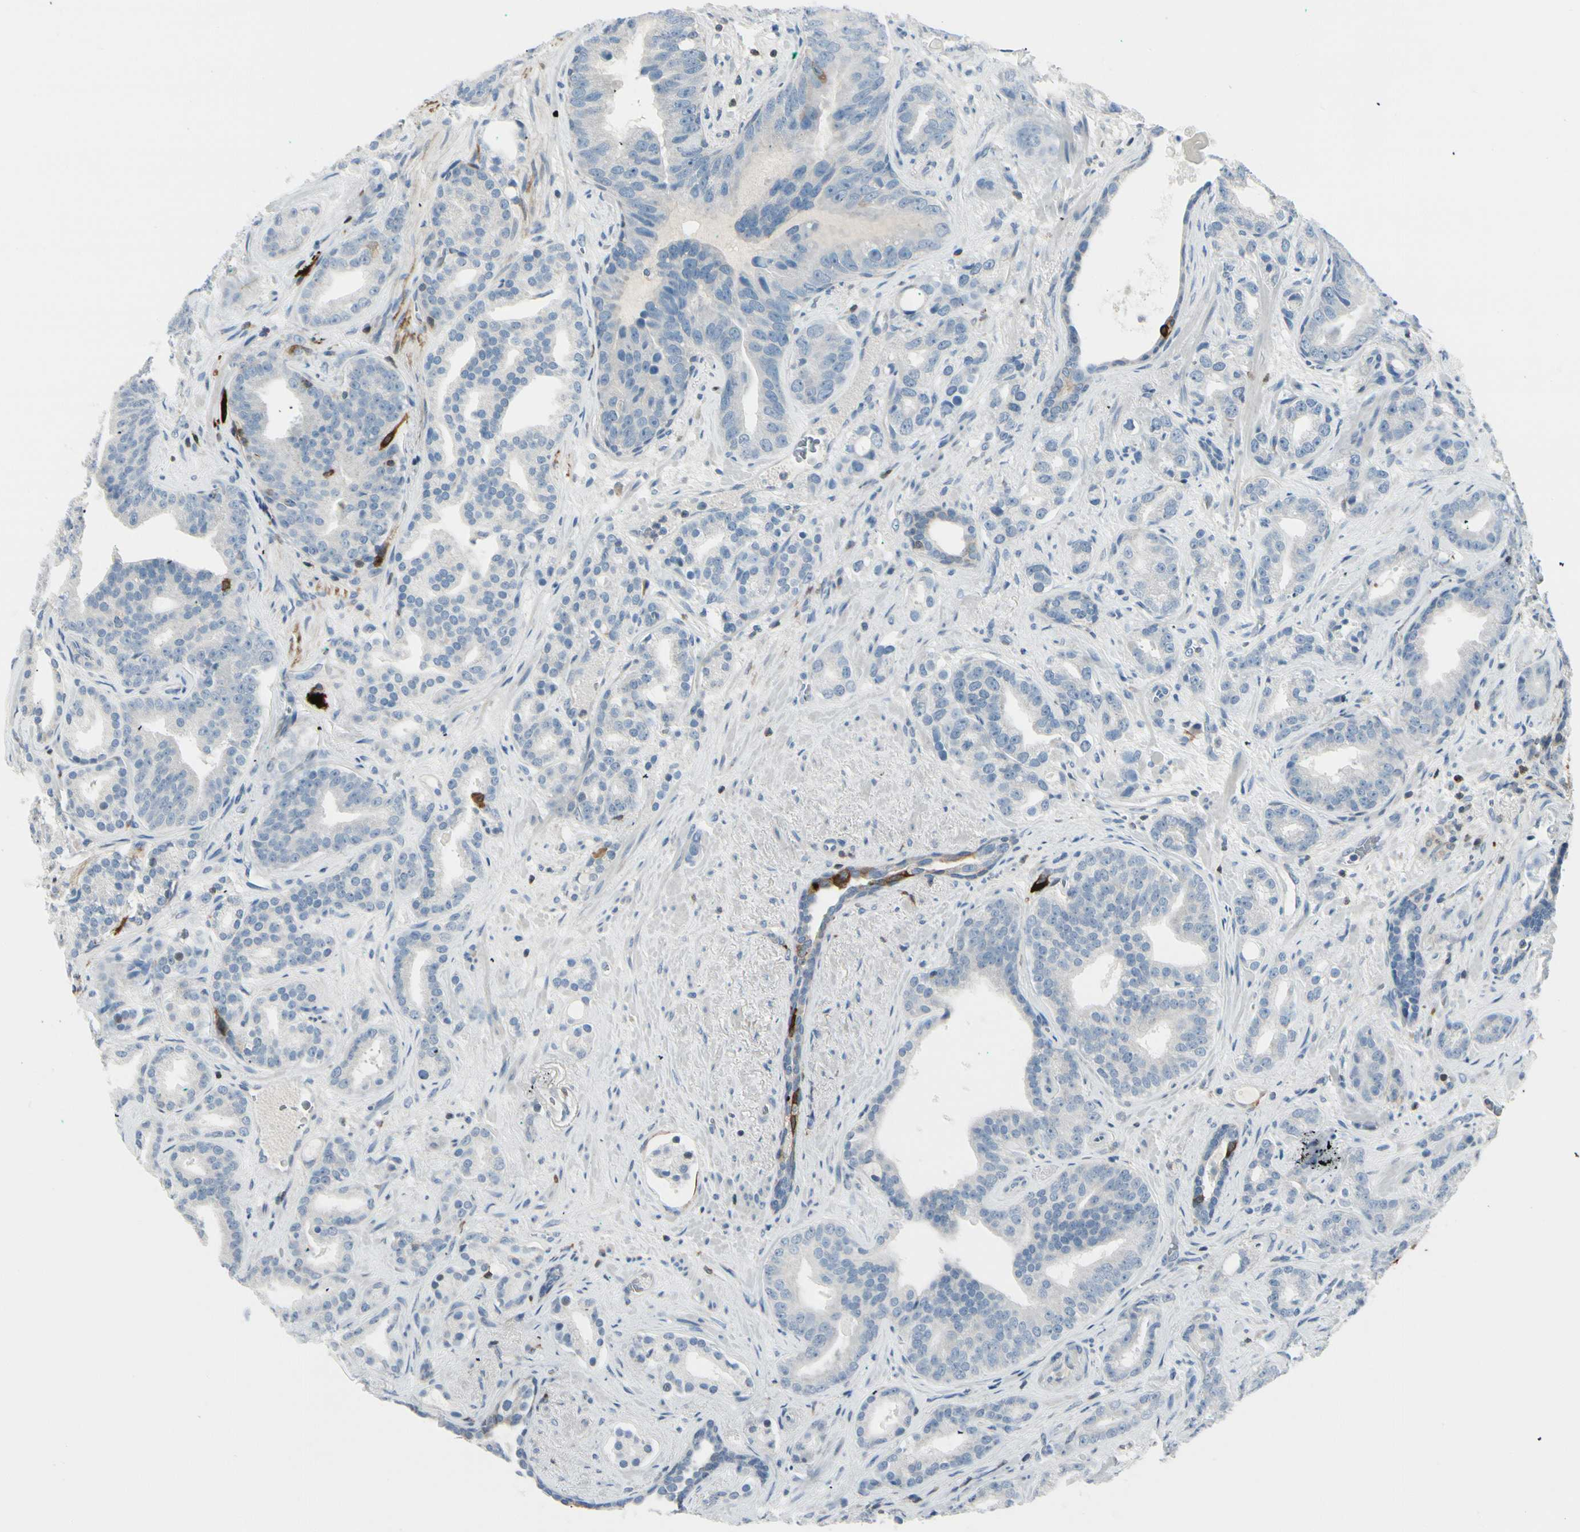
{"staining": {"intensity": "negative", "quantity": "none", "location": "none"}, "tissue": "prostate cancer", "cell_type": "Tumor cells", "image_type": "cancer", "snomed": [{"axis": "morphology", "description": "Adenocarcinoma, Low grade"}, {"axis": "topography", "description": "Prostate"}], "caption": "Photomicrograph shows no protein expression in tumor cells of prostate low-grade adenocarcinoma tissue.", "gene": "TRAF1", "patient": {"sex": "male", "age": 63}}